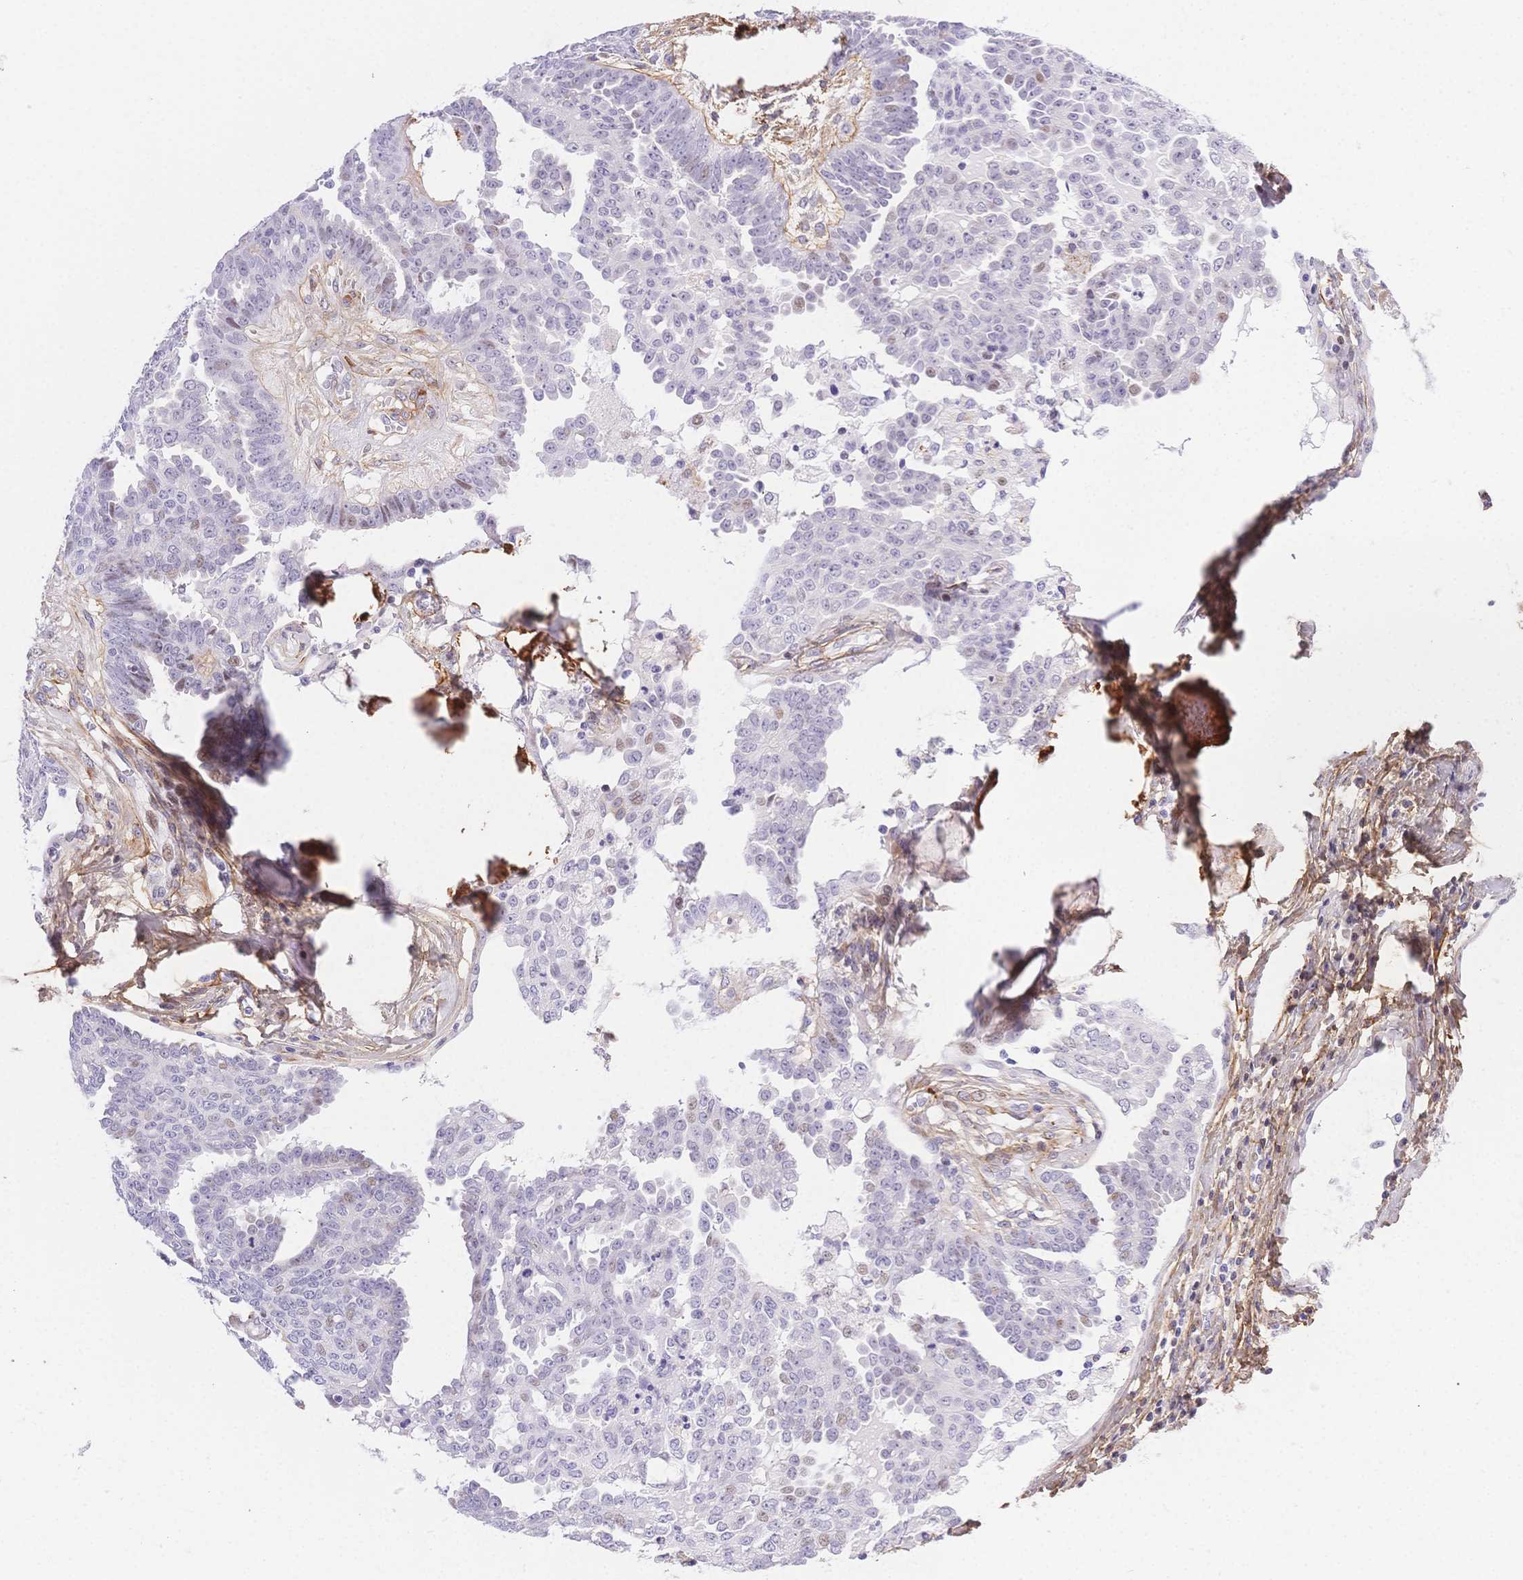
{"staining": {"intensity": "weak", "quantity": "<25%", "location": "nuclear"}, "tissue": "ovarian cancer", "cell_type": "Tumor cells", "image_type": "cancer", "snomed": [{"axis": "morphology", "description": "Cystadenocarcinoma, serous, NOS"}, {"axis": "topography", "description": "Ovary"}], "caption": "IHC micrograph of human ovarian serous cystadenocarcinoma stained for a protein (brown), which exhibits no expression in tumor cells.", "gene": "PDZD2", "patient": {"sex": "female", "age": 71}}